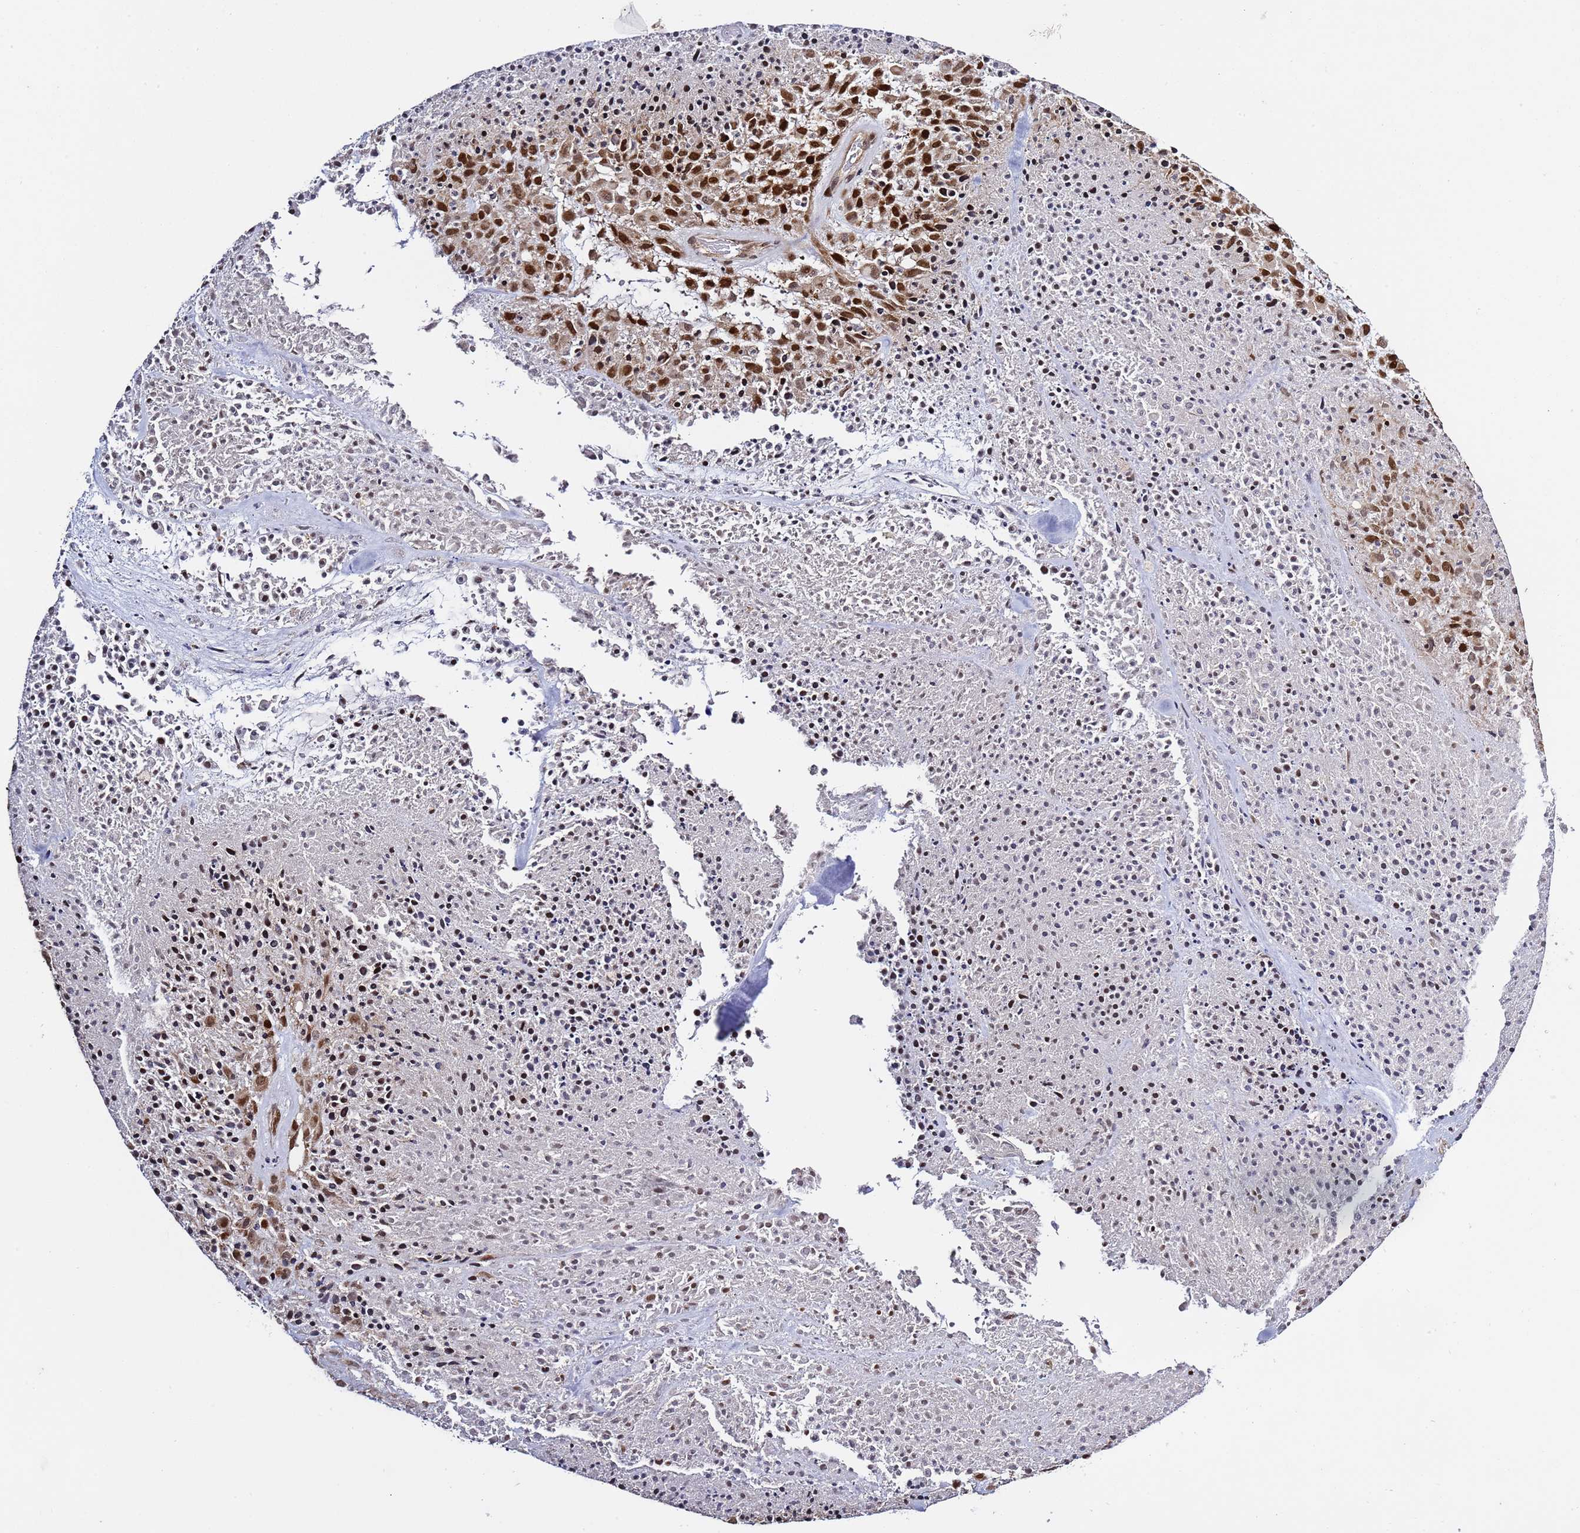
{"staining": {"intensity": "strong", "quantity": ">75%", "location": "nuclear"}, "tissue": "melanoma", "cell_type": "Tumor cells", "image_type": "cancer", "snomed": [{"axis": "morphology", "description": "Malignant melanoma, Metastatic site"}, {"axis": "topography", "description": "Skin"}], "caption": "This image displays immunohistochemistry staining of malignant melanoma (metastatic site), with high strong nuclear expression in approximately >75% of tumor cells.", "gene": "RCOR2", "patient": {"sex": "female", "age": 81}}